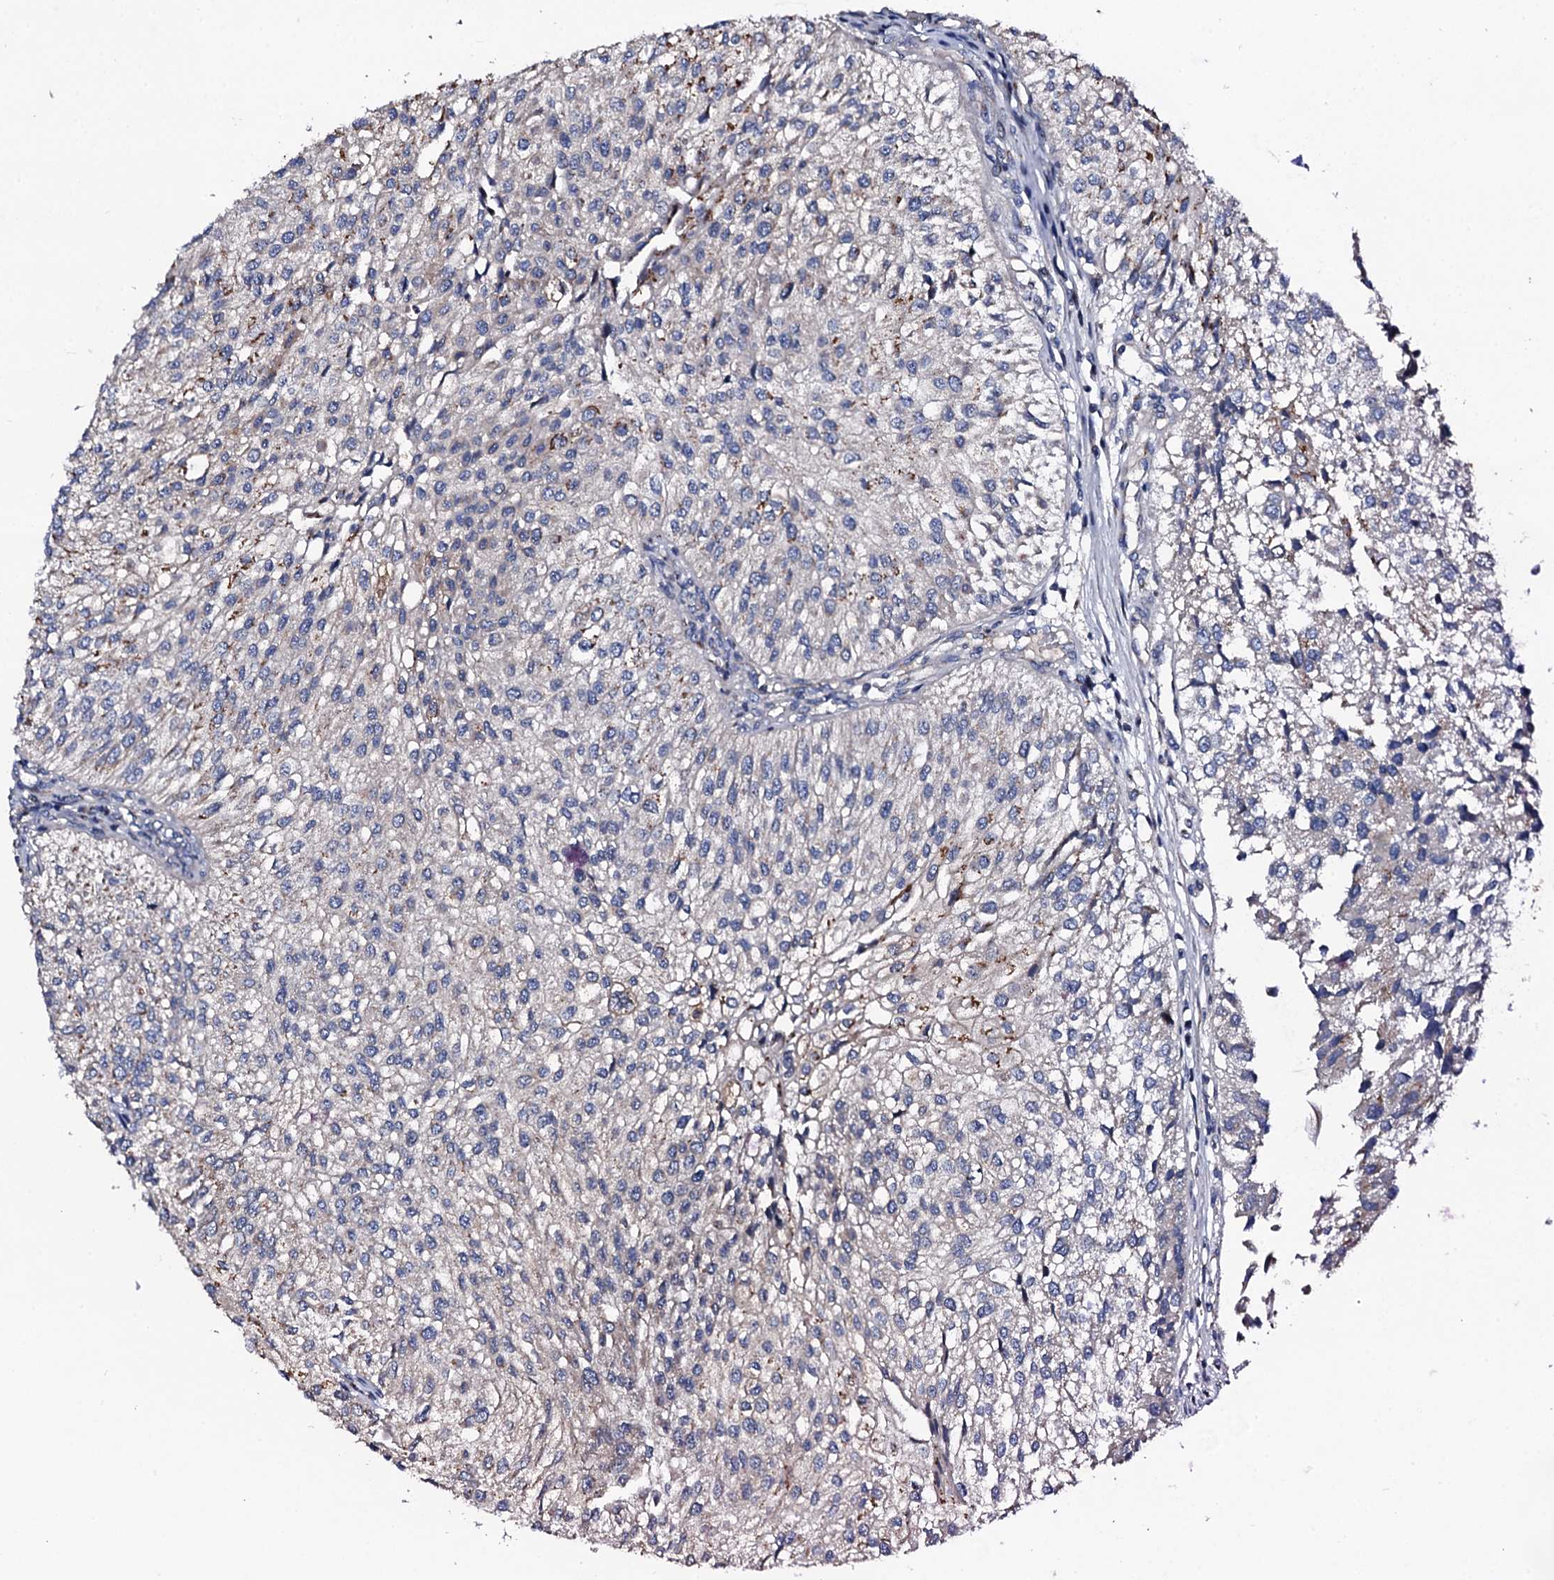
{"staining": {"intensity": "moderate", "quantity": "<25%", "location": "cytoplasmic/membranous"}, "tissue": "urothelial cancer", "cell_type": "Tumor cells", "image_type": "cancer", "snomed": [{"axis": "morphology", "description": "Urothelial carcinoma, Low grade"}, {"axis": "topography", "description": "Urinary bladder"}], "caption": "The image demonstrates immunohistochemical staining of urothelial cancer. There is moderate cytoplasmic/membranous positivity is present in approximately <25% of tumor cells.", "gene": "PLET1", "patient": {"sex": "female", "age": 89}}